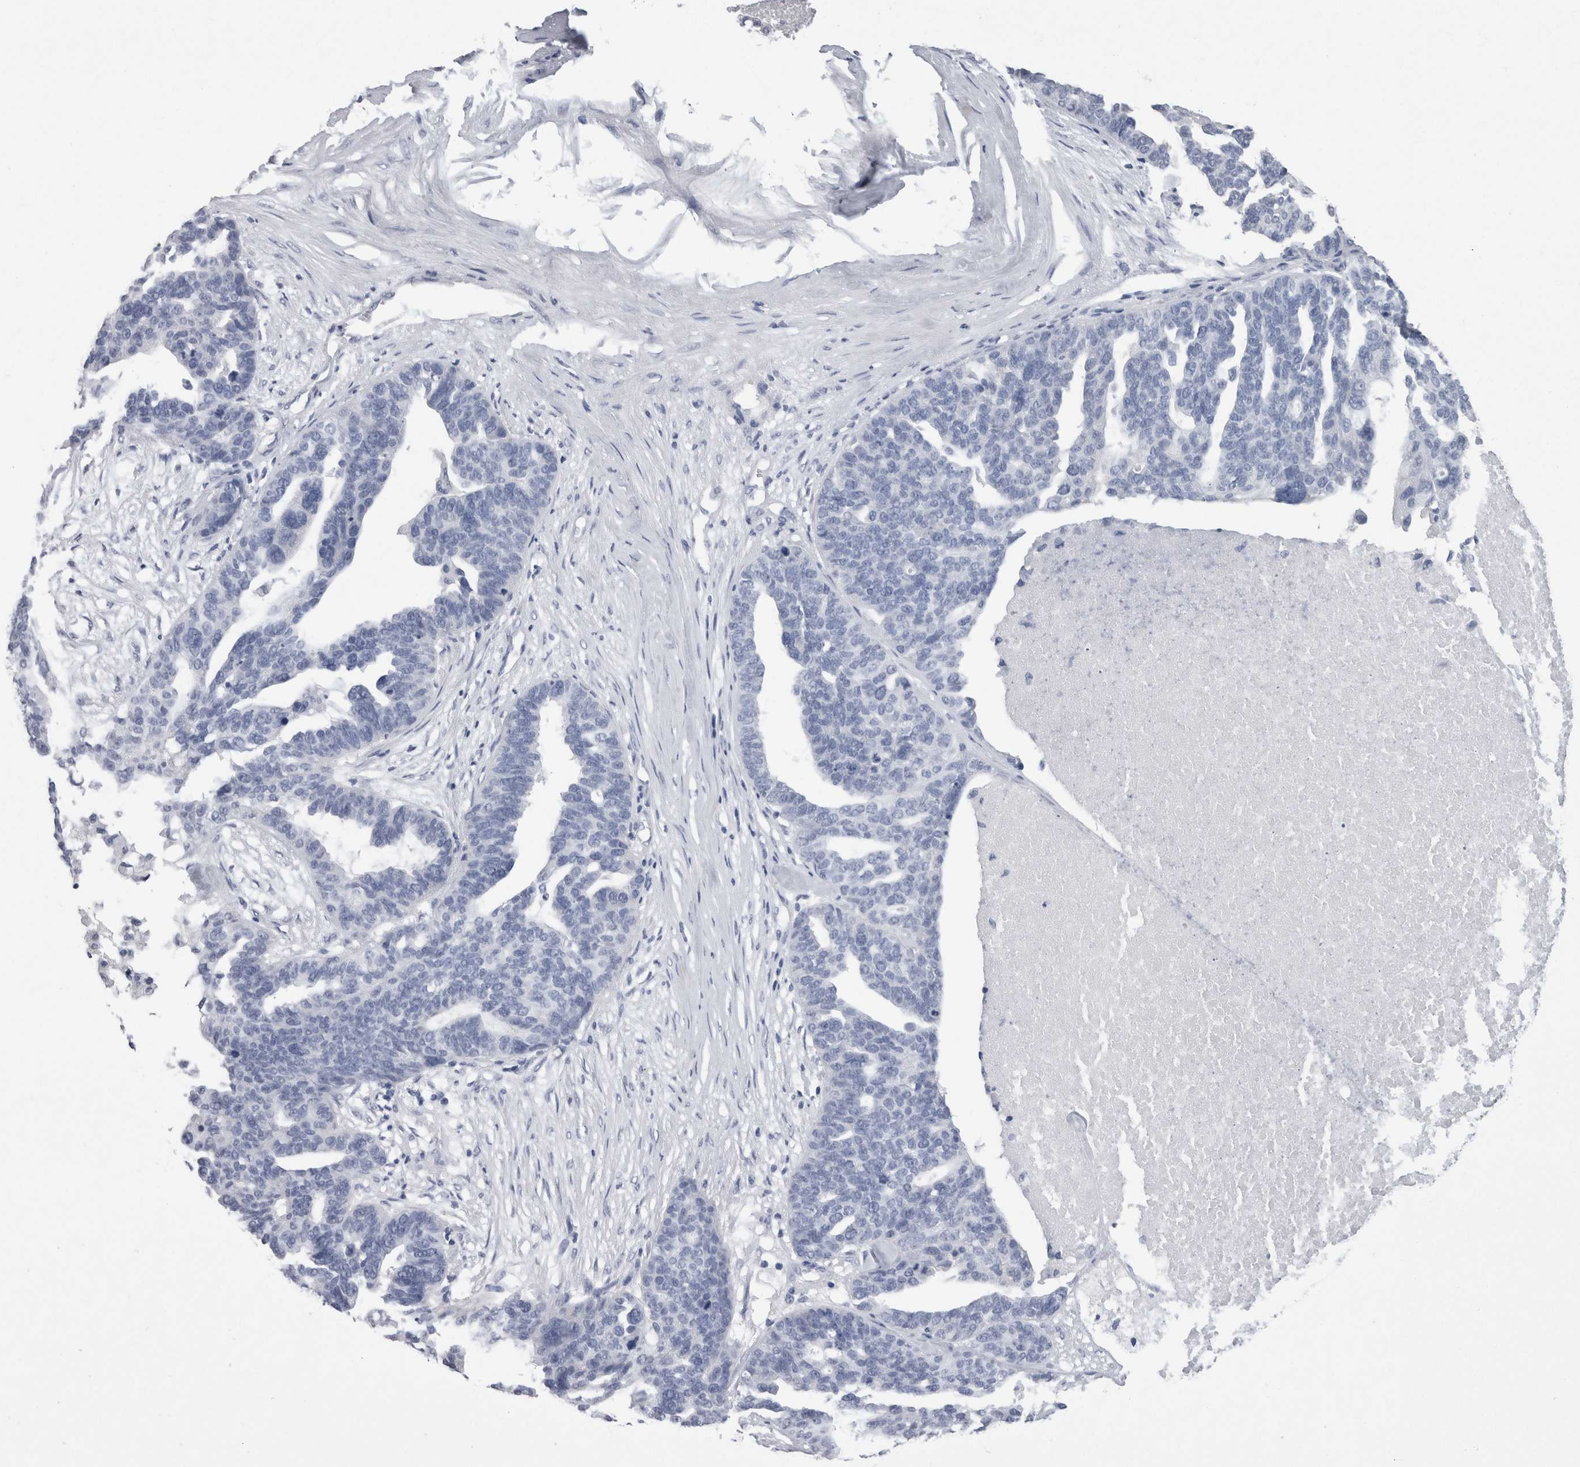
{"staining": {"intensity": "negative", "quantity": "none", "location": "none"}, "tissue": "ovarian cancer", "cell_type": "Tumor cells", "image_type": "cancer", "snomed": [{"axis": "morphology", "description": "Cystadenocarcinoma, serous, NOS"}, {"axis": "topography", "description": "Ovary"}], "caption": "Immunohistochemistry micrograph of neoplastic tissue: human ovarian cancer stained with DAB displays no significant protein expression in tumor cells.", "gene": "CA8", "patient": {"sex": "female", "age": 59}}